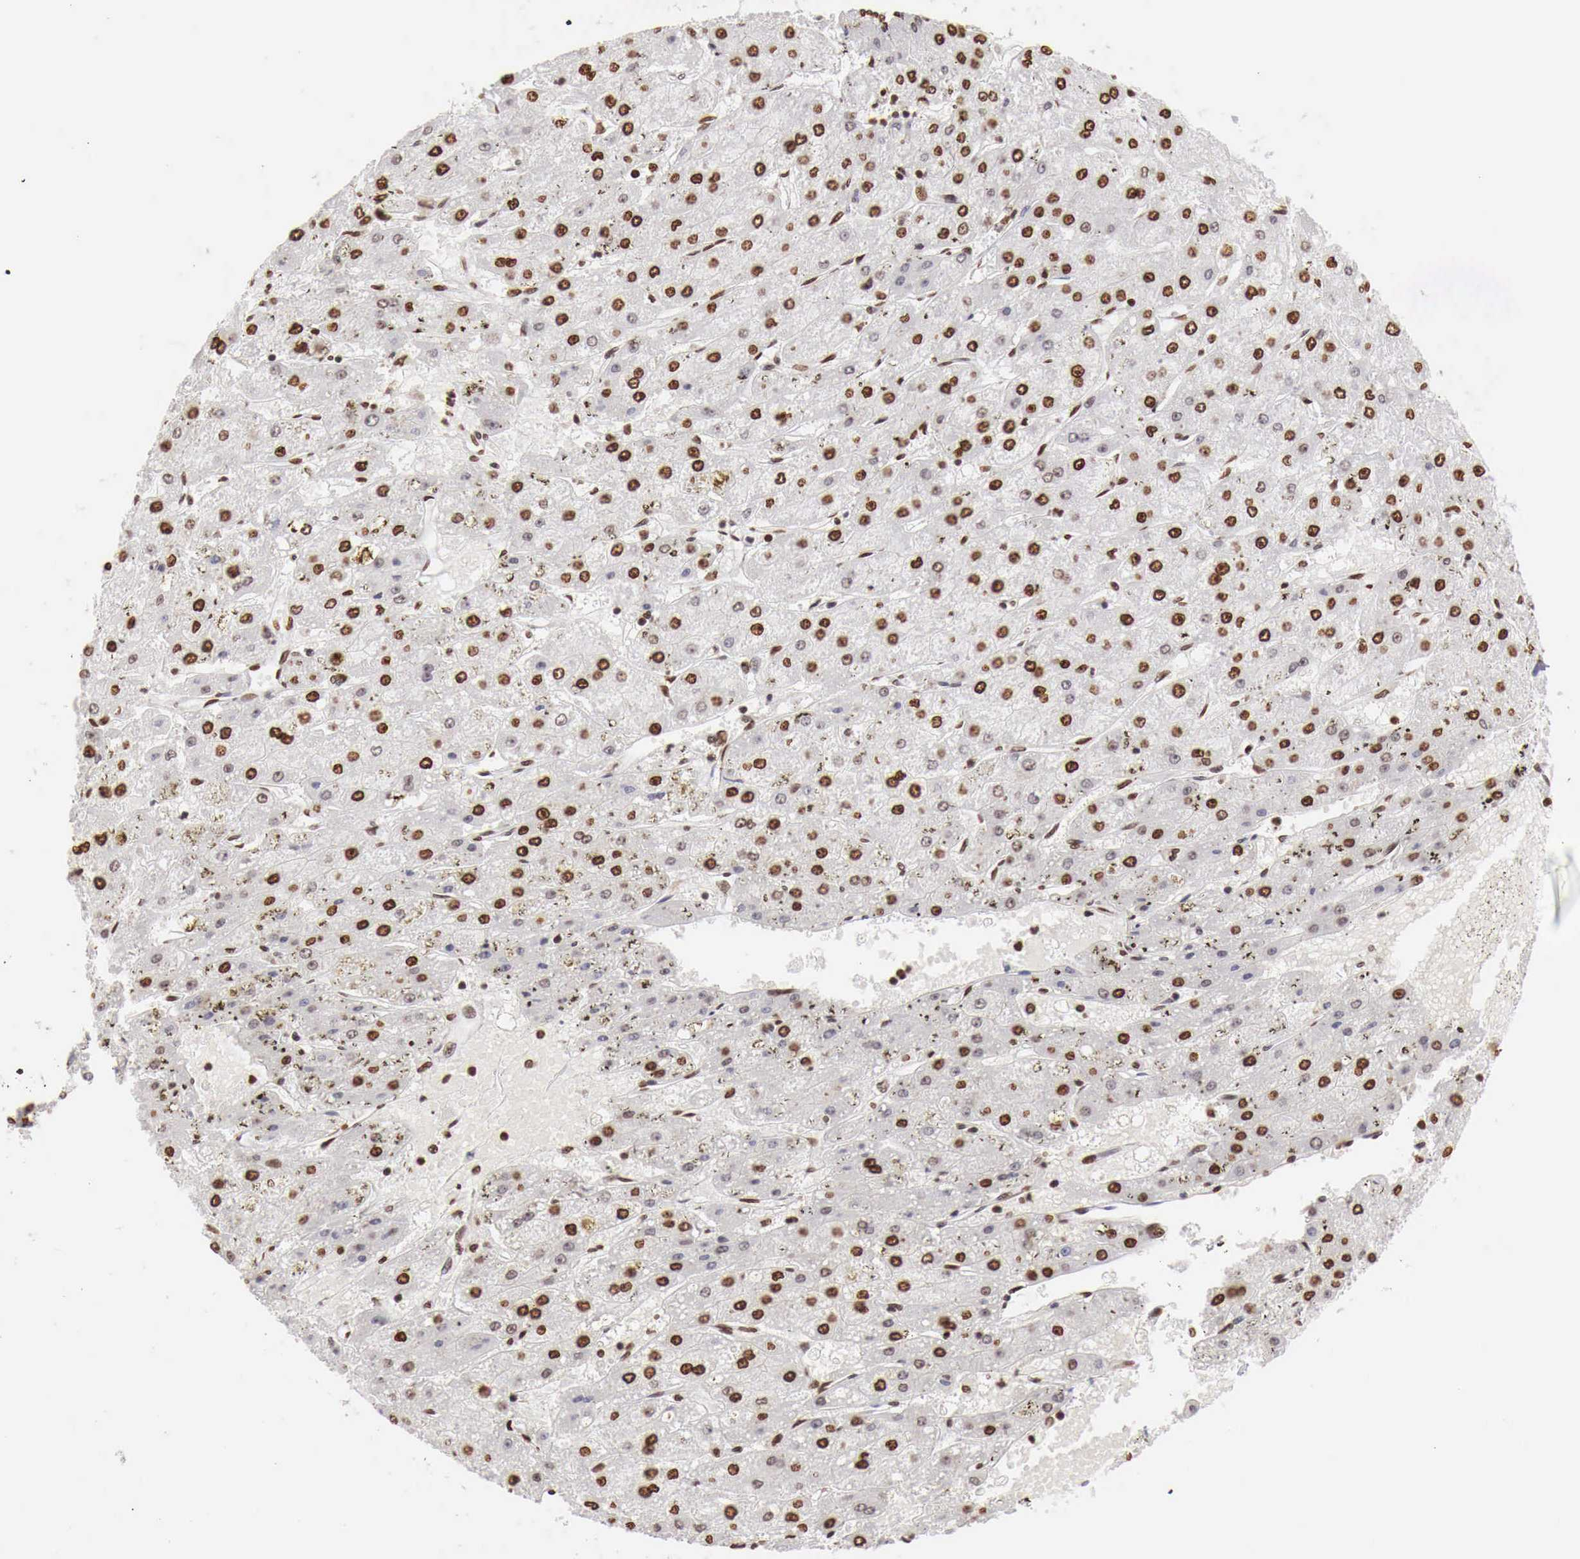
{"staining": {"intensity": "strong", "quantity": ">75%", "location": "nuclear"}, "tissue": "liver cancer", "cell_type": "Tumor cells", "image_type": "cancer", "snomed": [{"axis": "morphology", "description": "Carcinoma, Hepatocellular, NOS"}, {"axis": "topography", "description": "Liver"}], "caption": "Liver cancer stained with a protein marker demonstrates strong staining in tumor cells.", "gene": "DKC1", "patient": {"sex": "female", "age": 52}}